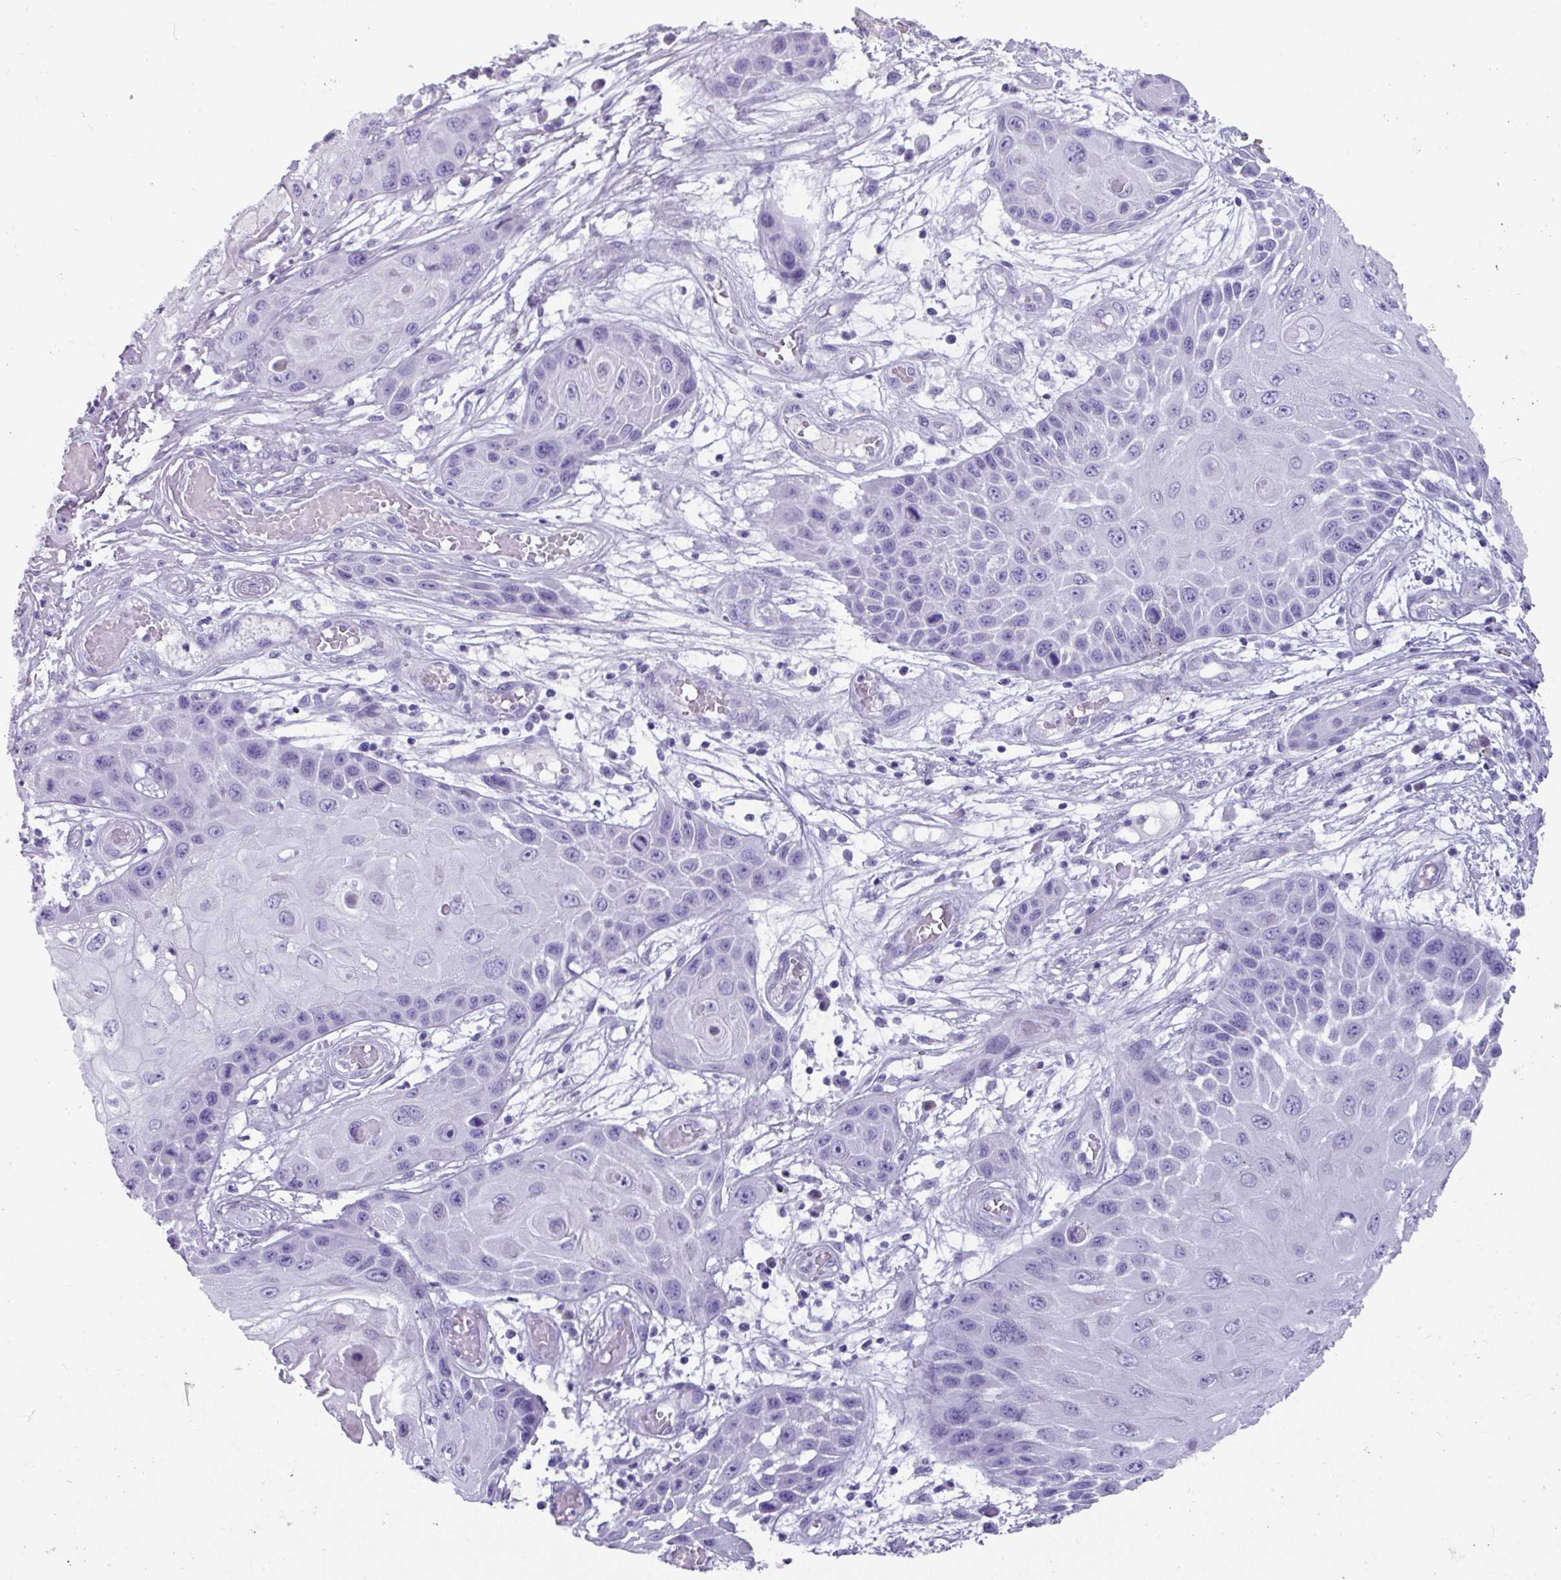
{"staining": {"intensity": "negative", "quantity": "none", "location": "none"}, "tissue": "skin cancer", "cell_type": "Tumor cells", "image_type": "cancer", "snomed": [{"axis": "morphology", "description": "Squamous cell carcinoma, NOS"}, {"axis": "topography", "description": "Skin"}, {"axis": "topography", "description": "Vulva"}], "caption": "An immunohistochemistry histopathology image of skin cancer is shown. There is no staining in tumor cells of skin cancer.", "gene": "ZNF524", "patient": {"sex": "female", "age": 44}}